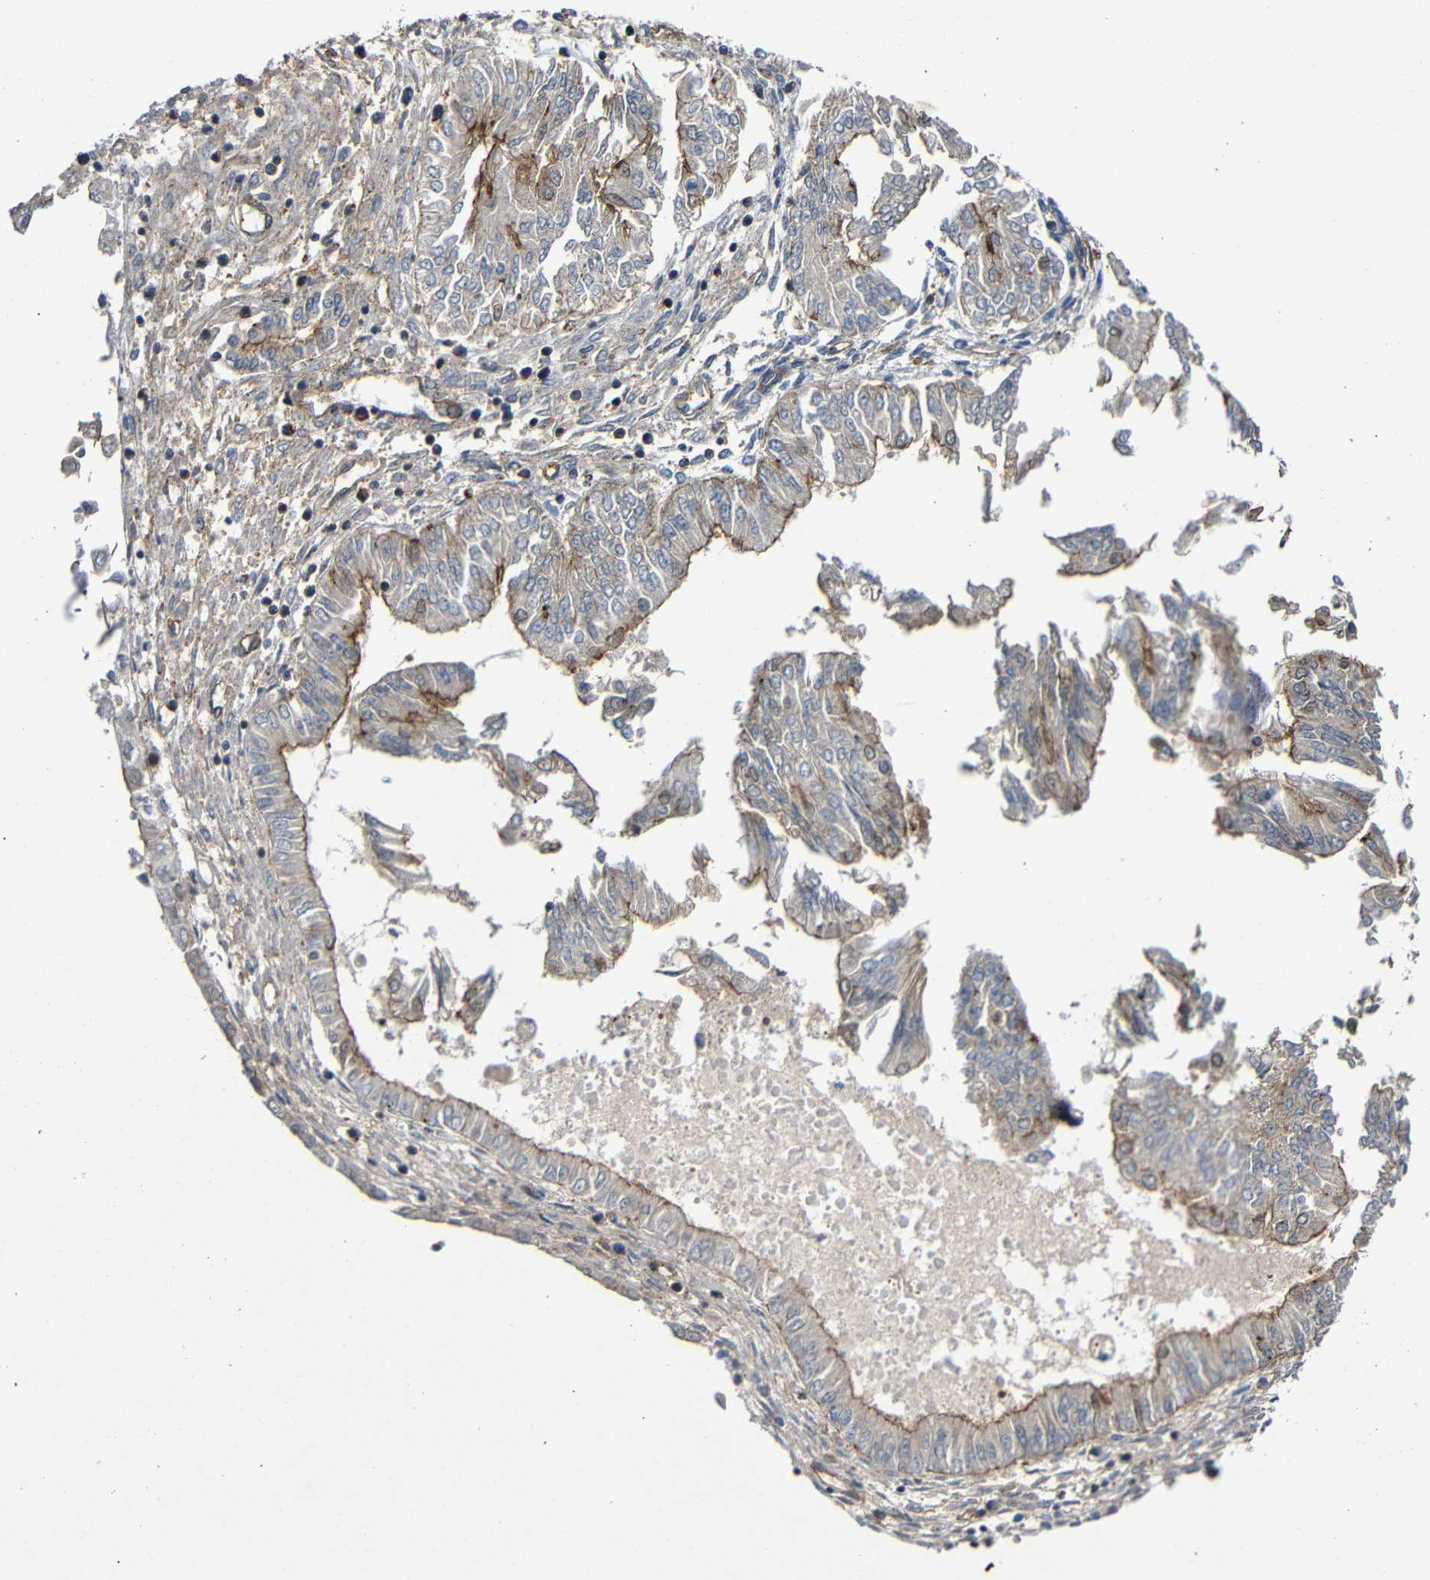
{"staining": {"intensity": "moderate", "quantity": "25%-75%", "location": "cytoplasmic/membranous"}, "tissue": "endometrial cancer", "cell_type": "Tumor cells", "image_type": "cancer", "snomed": [{"axis": "morphology", "description": "Adenocarcinoma, NOS"}, {"axis": "topography", "description": "Endometrium"}], "caption": "DAB (3,3'-diaminobenzidine) immunohistochemical staining of human endometrial cancer (adenocarcinoma) shows moderate cytoplasmic/membranous protein expression in approximately 25%-75% of tumor cells.", "gene": "NANOS1", "patient": {"sex": "female", "age": 53}}